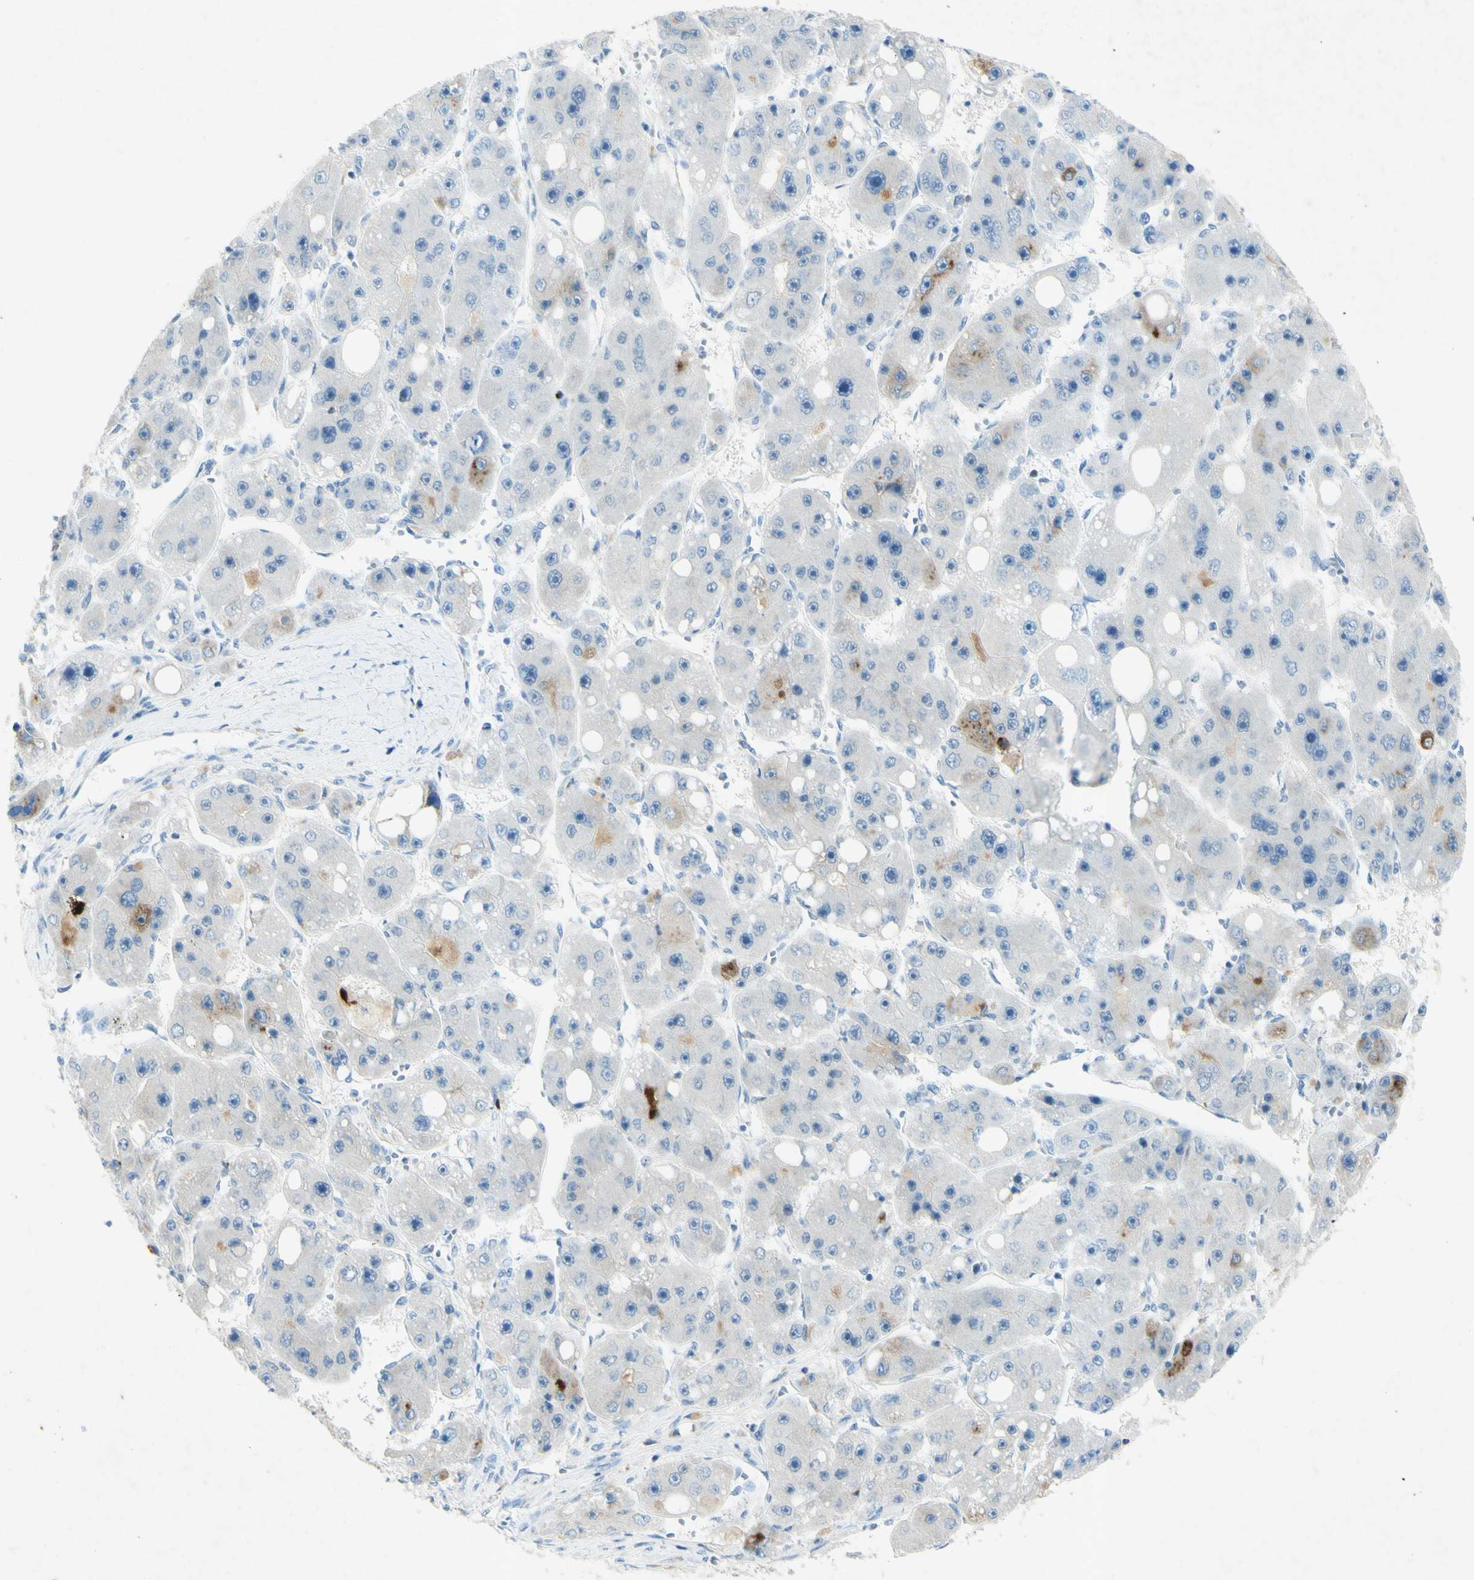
{"staining": {"intensity": "moderate", "quantity": "<25%", "location": "cytoplasmic/membranous"}, "tissue": "liver cancer", "cell_type": "Tumor cells", "image_type": "cancer", "snomed": [{"axis": "morphology", "description": "Carcinoma, Hepatocellular, NOS"}, {"axis": "topography", "description": "Liver"}], "caption": "Protein expression analysis of human liver hepatocellular carcinoma reveals moderate cytoplasmic/membranous expression in approximately <25% of tumor cells. (IHC, brightfield microscopy, high magnification).", "gene": "GDF15", "patient": {"sex": "female", "age": 61}}